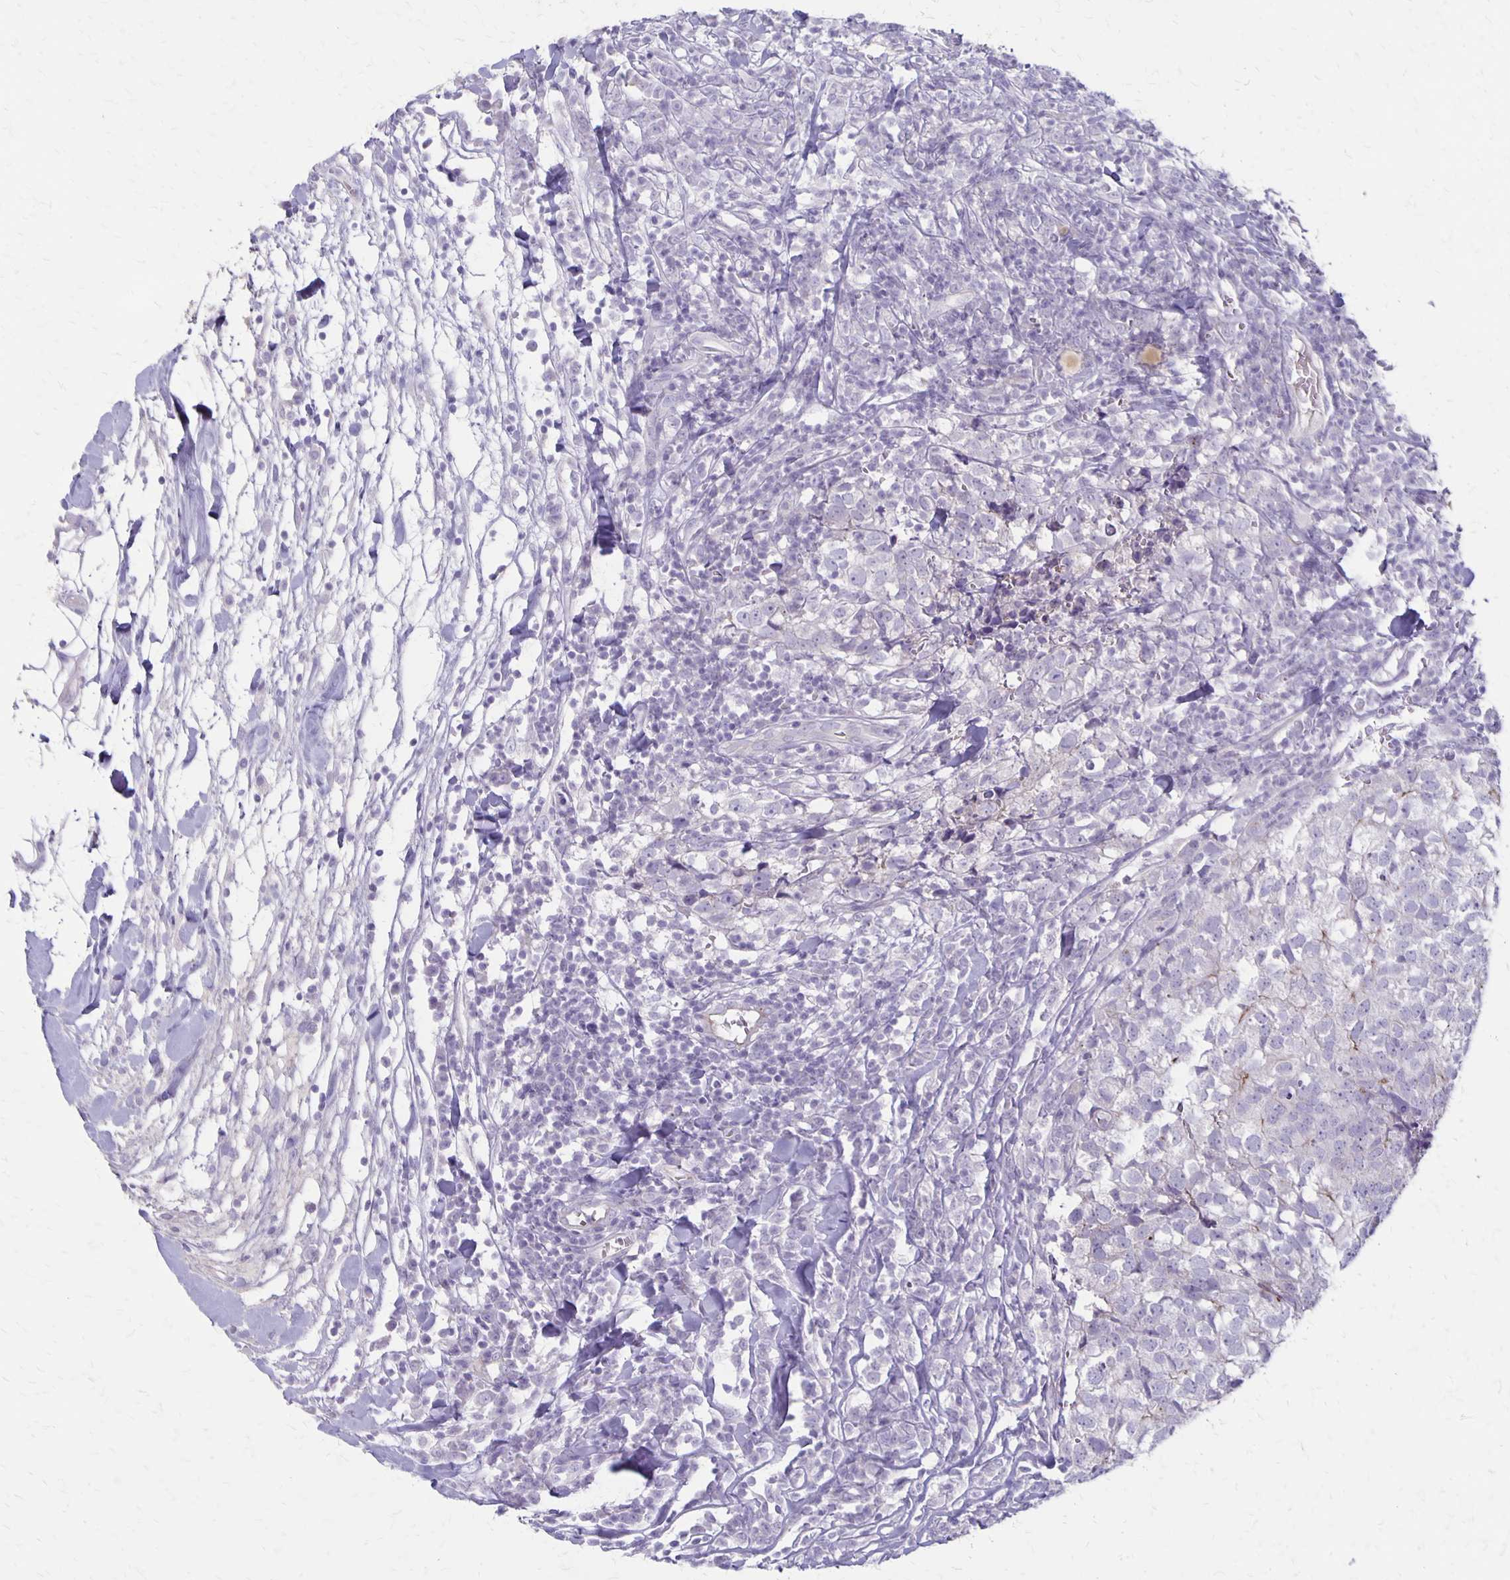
{"staining": {"intensity": "negative", "quantity": "none", "location": "none"}, "tissue": "breast cancer", "cell_type": "Tumor cells", "image_type": "cancer", "snomed": [{"axis": "morphology", "description": "Duct carcinoma"}, {"axis": "topography", "description": "Breast"}], "caption": "Immunohistochemical staining of human breast cancer (invasive ductal carcinoma) reveals no significant positivity in tumor cells. (Stains: DAB immunohistochemistry (IHC) with hematoxylin counter stain, Microscopy: brightfield microscopy at high magnification).", "gene": "HOMER1", "patient": {"sex": "female", "age": 30}}